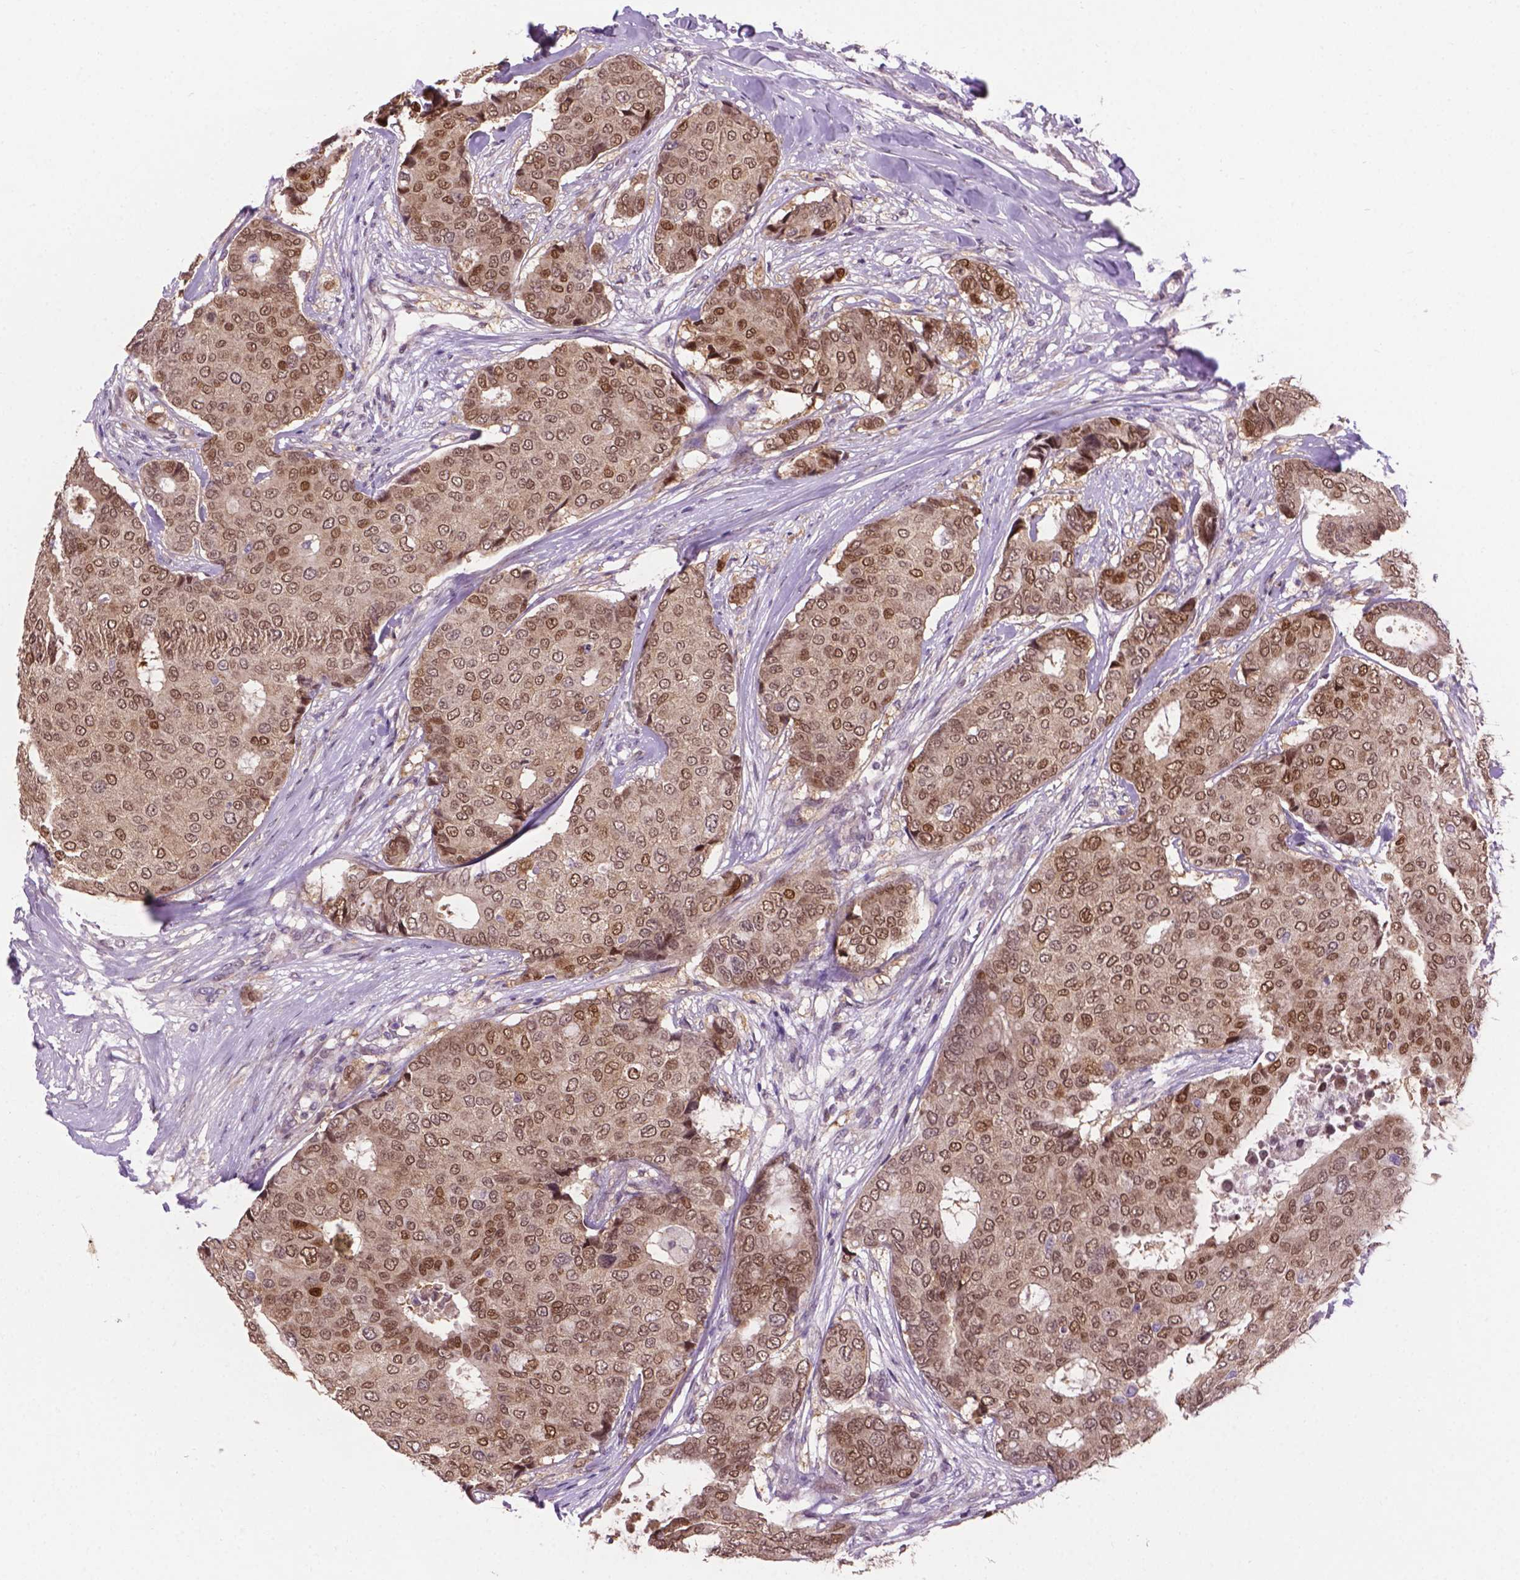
{"staining": {"intensity": "weak", "quantity": ">75%", "location": "cytoplasmic/membranous,nuclear"}, "tissue": "breast cancer", "cell_type": "Tumor cells", "image_type": "cancer", "snomed": [{"axis": "morphology", "description": "Duct carcinoma"}, {"axis": "topography", "description": "Breast"}], "caption": "Immunohistochemical staining of human intraductal carcinoma (breast) demonstrates low levels of weak cytoplasmic/membranous and nuclear positivity in approximately >75% of tumor cells.", "gene": "IRF6", "patient": {"sex": "female", "age": 75}}